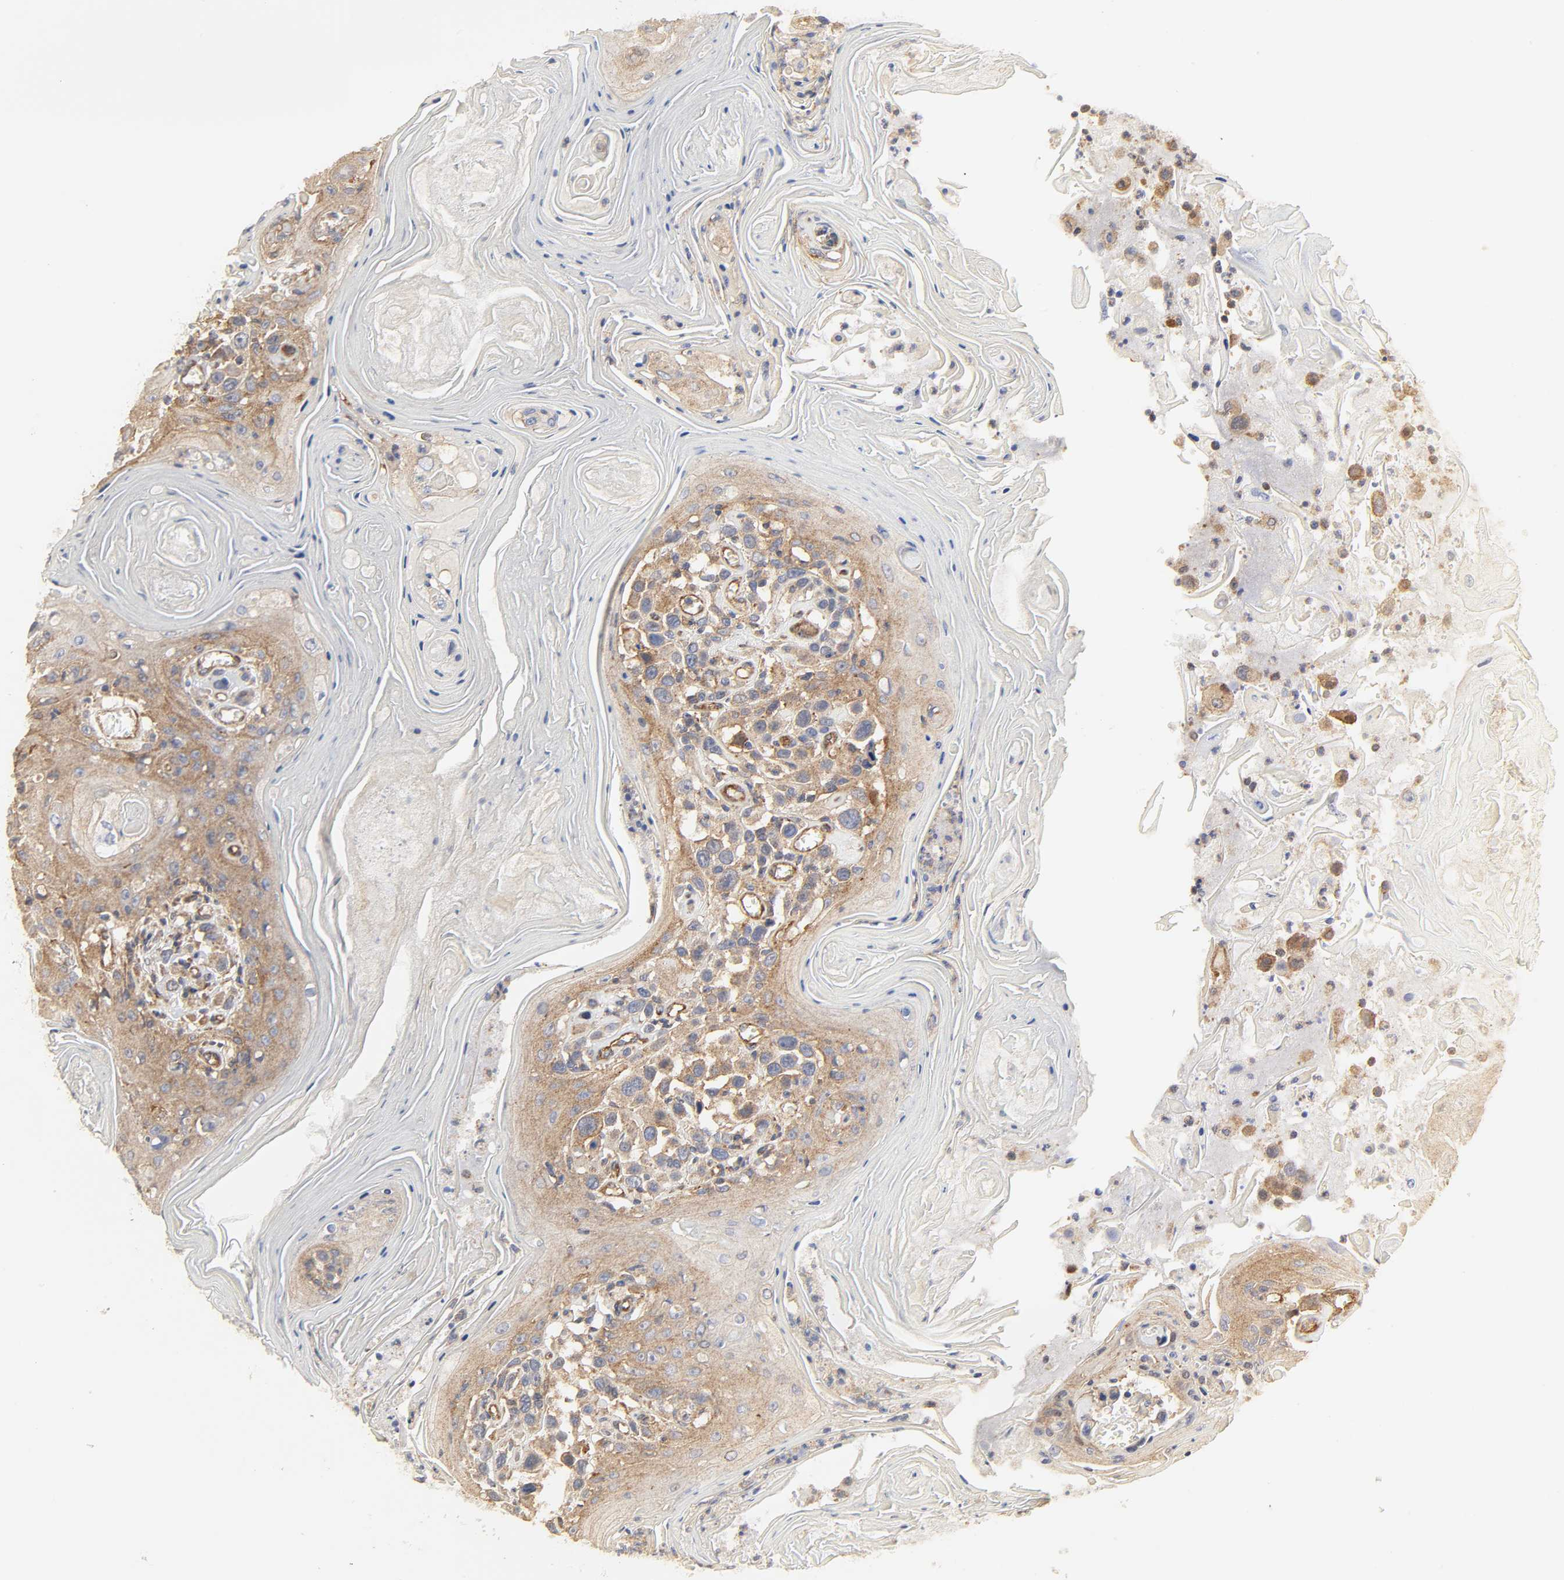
{"staining": {"intensity": "moderate", "quantity": ">75%", "location": "cytoplasmic/membranous"}, "tissue": "head and neck cancer", "cell_type": "Tumor cells", "image_type": "cancer", "snomed": [{"axis": "morphology", "description": "Squamous cell carcinoma, NOS"}, {"axis": "topography", "description": "Oral tissue"}, {"axis": "topography", "description": "Head-Neck"}], "caption": "This is a photomicrograph of immunohistochemistry (IHC) staining of head and neck cancer (squamous cell carcinoma), which shows moderate staining in the cytoplasmic/membranous of tumor cells.", "gene": "SH3GLB1", "patient": {"sex": "female", "age": 76}}